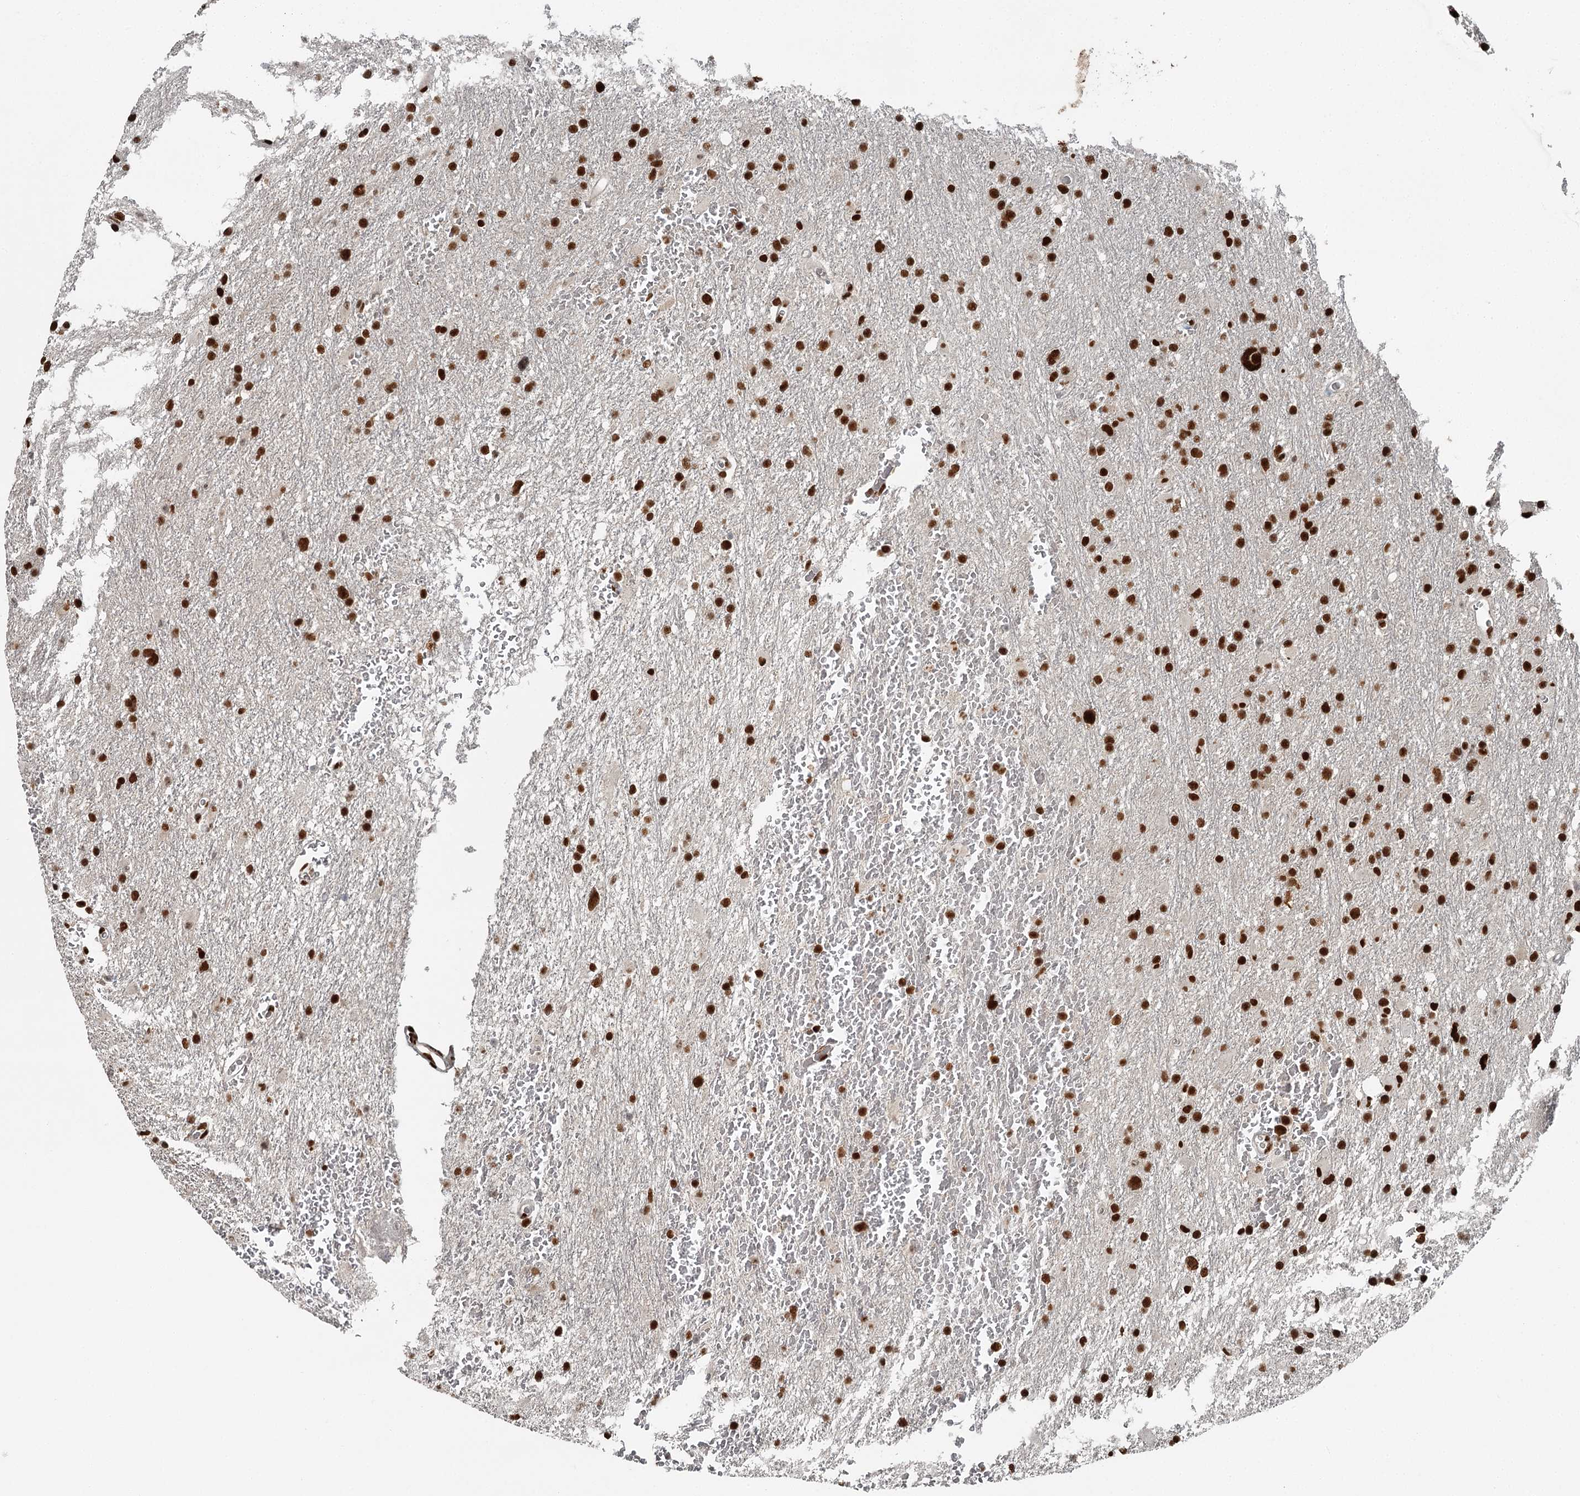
{"staining": {"intensity": "strong", "quantity": ">75%", "location": "nuclear"}, "tissue": "glioma", "cell_type": "Tumor cells", "image_type": "cancer", "snomed": [{"axis": "morphology", "description": "Glioma, malignant, High grade"}, {"axis": "topography", "description": "Cerebral cortex"}], "caption": "Immunohistochemistry staining of glioma, which exhibits high levels of strong nuclear positivity in approximately >75% of tumor cells indicating strong nuclear protein expression. The staining was performed using DAB (3,3'-diaminobenzidine) (brown) for protein detection and nuclei were counterstained in hematoxylin (blue).", "gene": "RBBP7", "patient": {"sex": "female", "age": 36}}